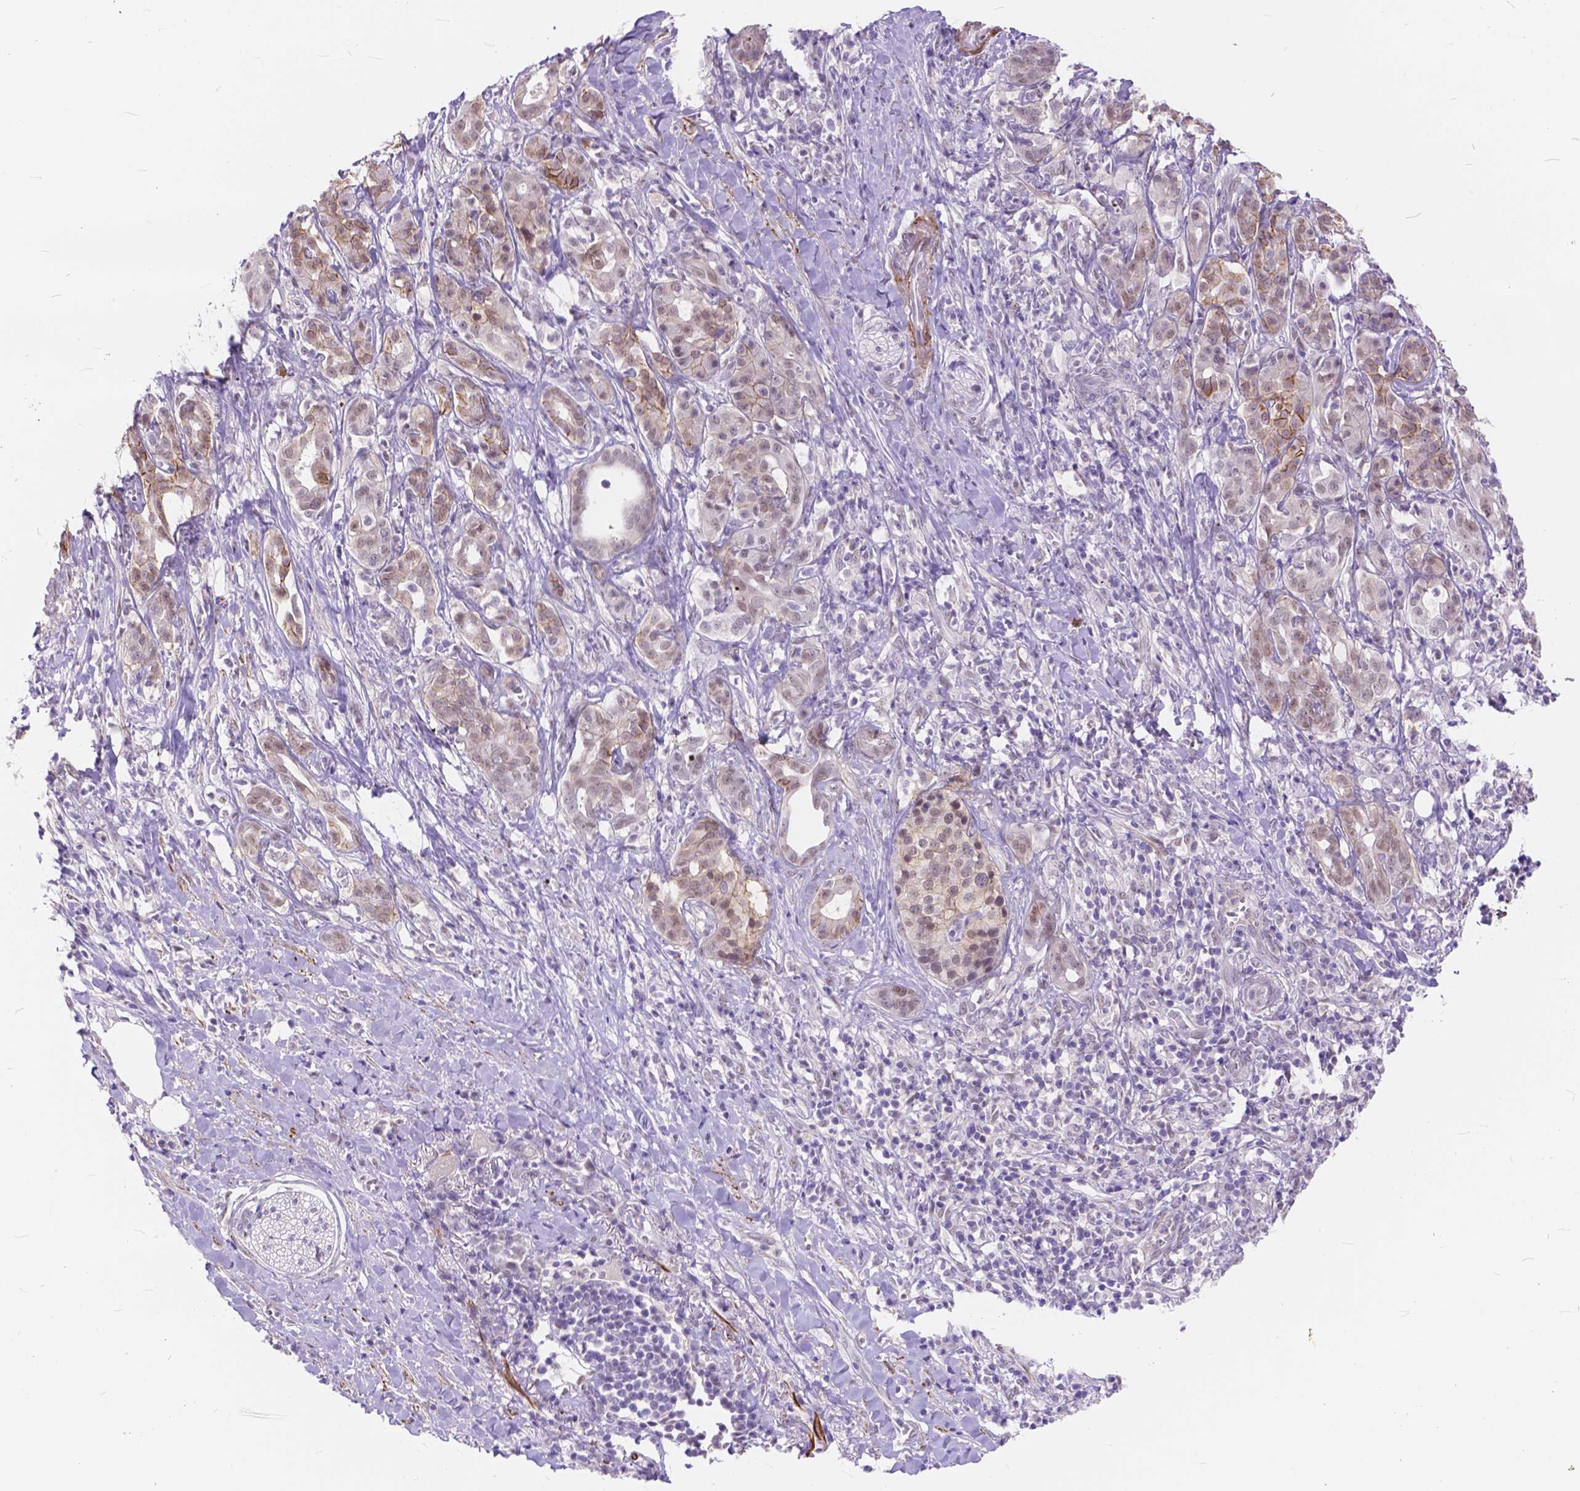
{"staining": {"intensity": "moderate", "quantity": "25%-75%", "location": "cytoplasmic/membranous"}, "tissue": "pancreatic cancer", "cell_type": "Tumor cells", "image_type": "cancer", "snomed": [{"axis": "morphology", "description": "Adenocarcinoma, NOS"}, {"axis": "topography", "description": "Pancreas"}], "caption": "Immunohistochemistry histopathology image of neoplastic tissue: human pancreatic cancer (adenocarcinoma) stained using IHC exhibits medium levels of moderate protein expression localized specifically in the cytoplasmic/membranous of tumor cells, appearing as a cytoplasmic/membranous brown color.", "gene": "MAN2C1", "patient": {"sex": "male", "age": 61}}